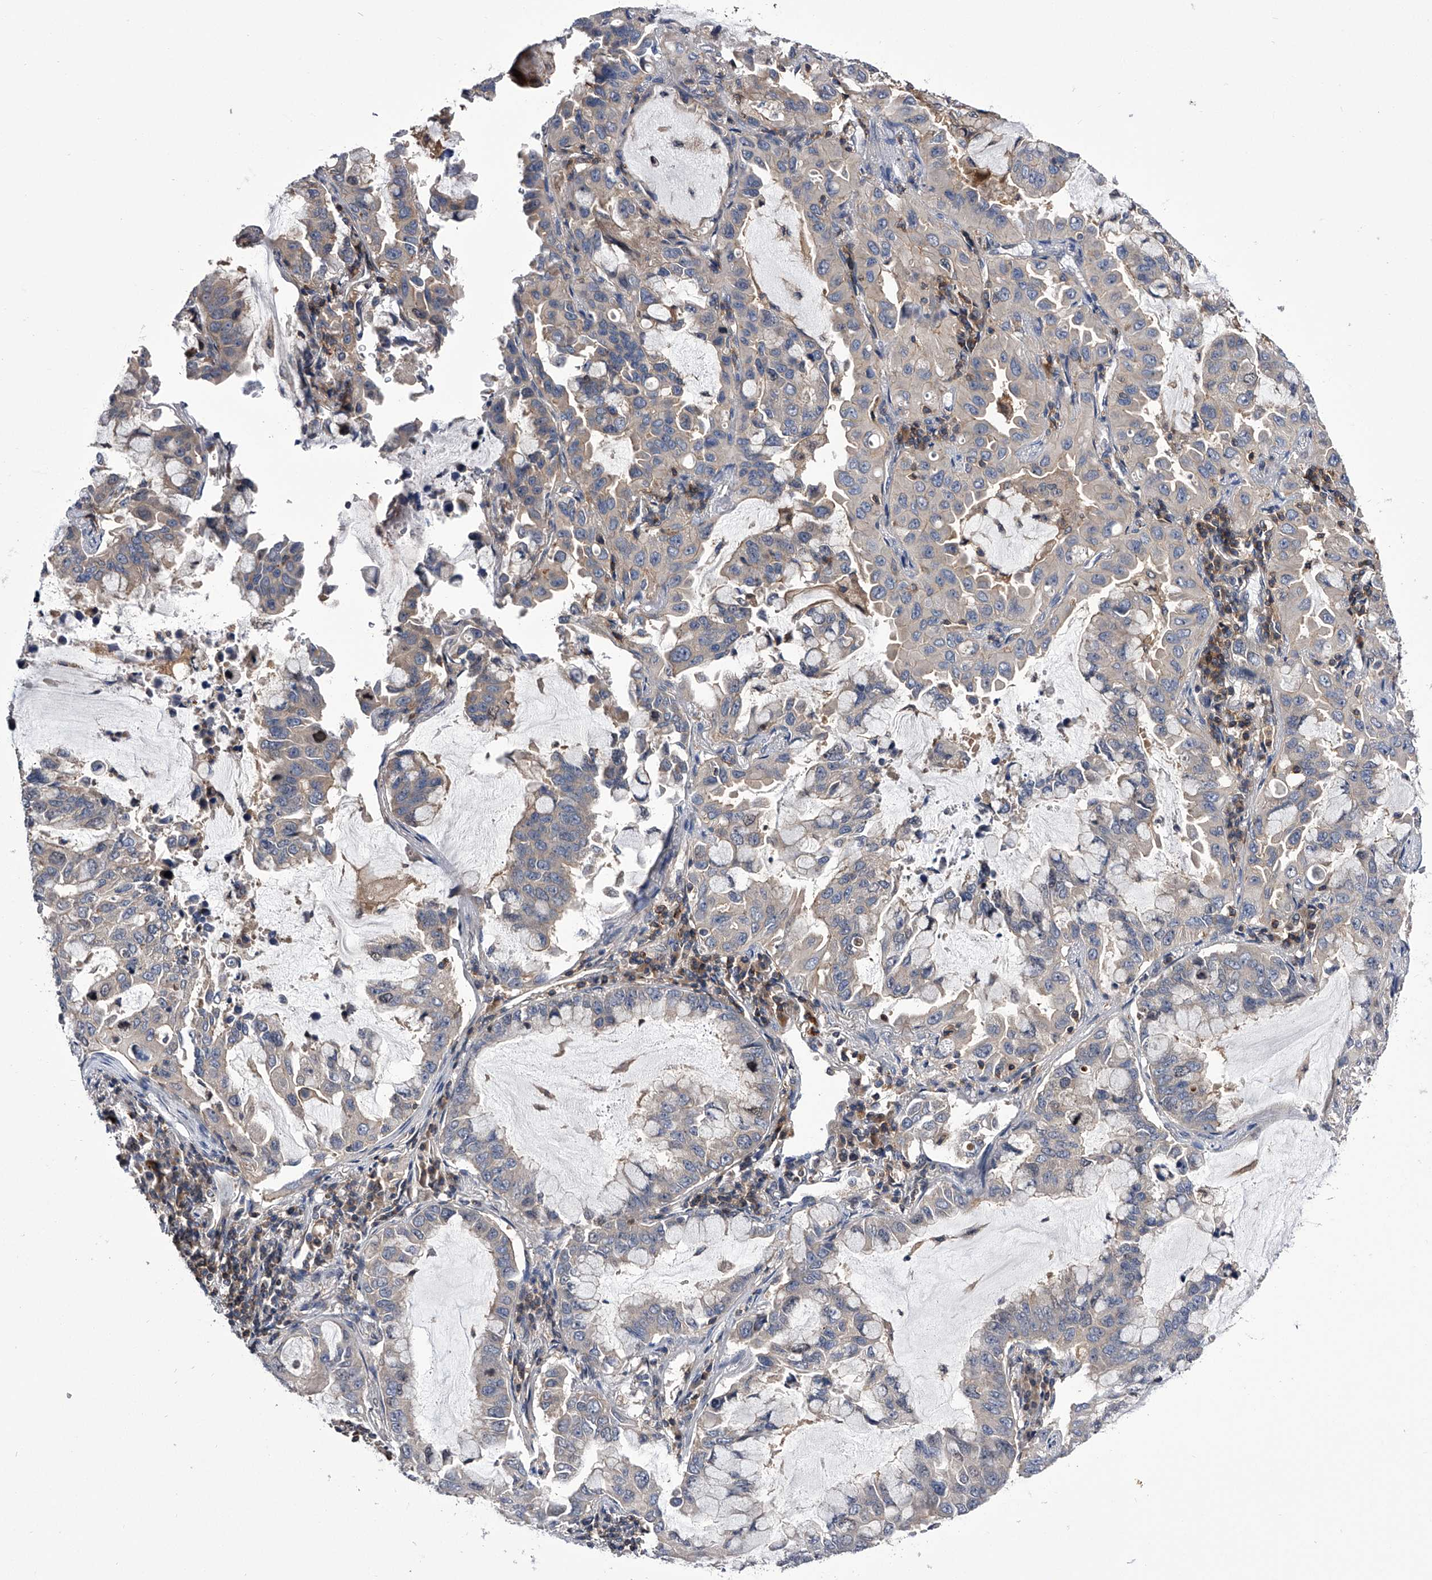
{"staining": {"intensity": "negative", "quantity": "none", "location": "none"}, "tissue": "lung cancer", "cell_type": "Tumor cells", "image_type": "cancer", "snomed": [{"axis": "morphology", "description": "Adenocarcinoma, NOS"}, {"axis": "topography", "description": "Lung"}], "caption": "Tumor cells show no significant protein staining in lung cancer (adenocarcinoma).", "gene": "PAN3", "patient": {"sex": "male", "age": 64}}